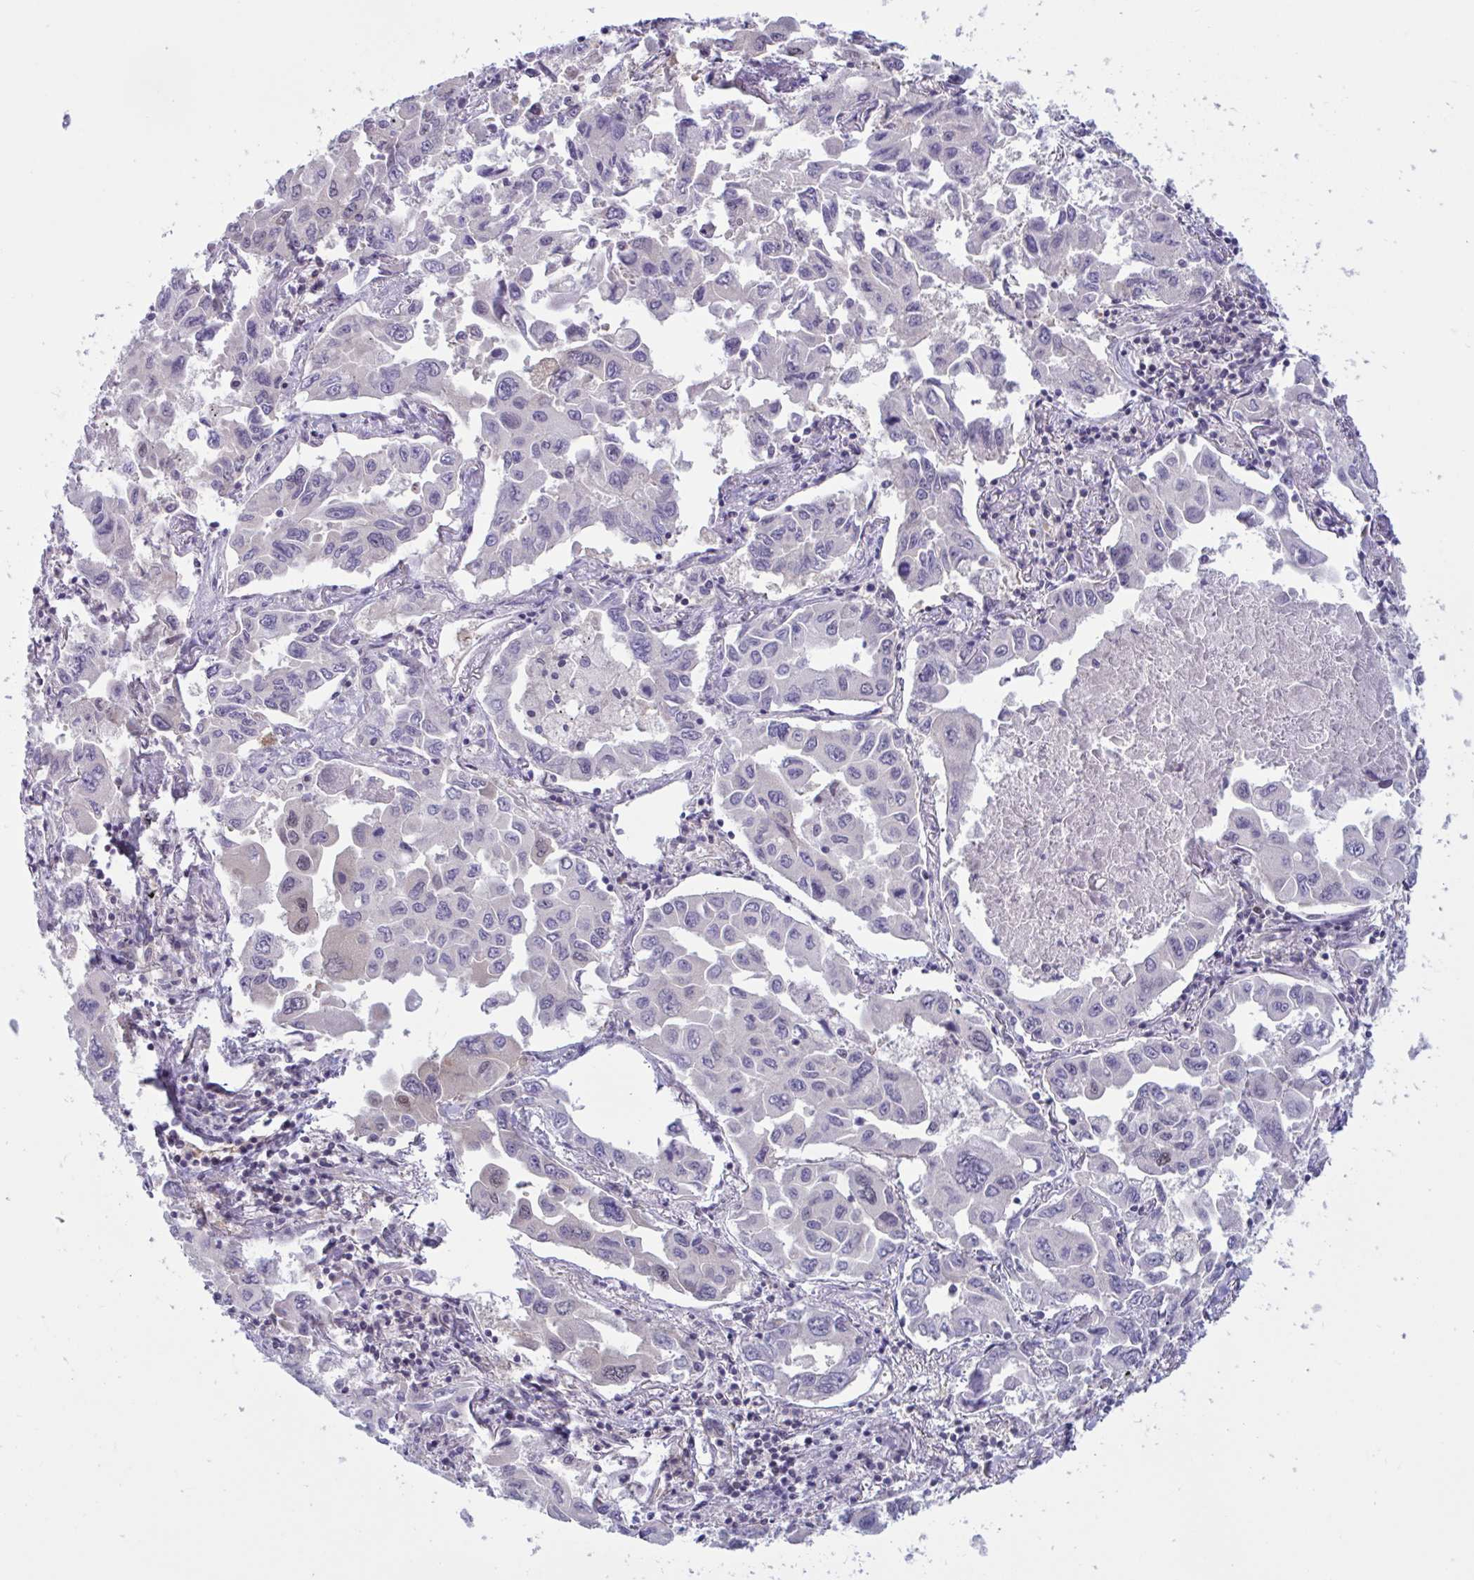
{"staining": {"intensity": "negative", "quantity": "none", "location": "none"}, "tissue": "lung cancer", "cell_type": "Tumor cells", "image_type": "cancer", "snomed": [{"axis": "morphology", "description": "Adenocarcinoma, NOS"}, {"axis": "topography", "description": "Lung"}], "caption": "Immunohistochemistry (IHC) of lung adenocarcinoma shows no expression in tumor cells.", "gene": "TSN", "patient": {"sex": "male", "age": 64}}